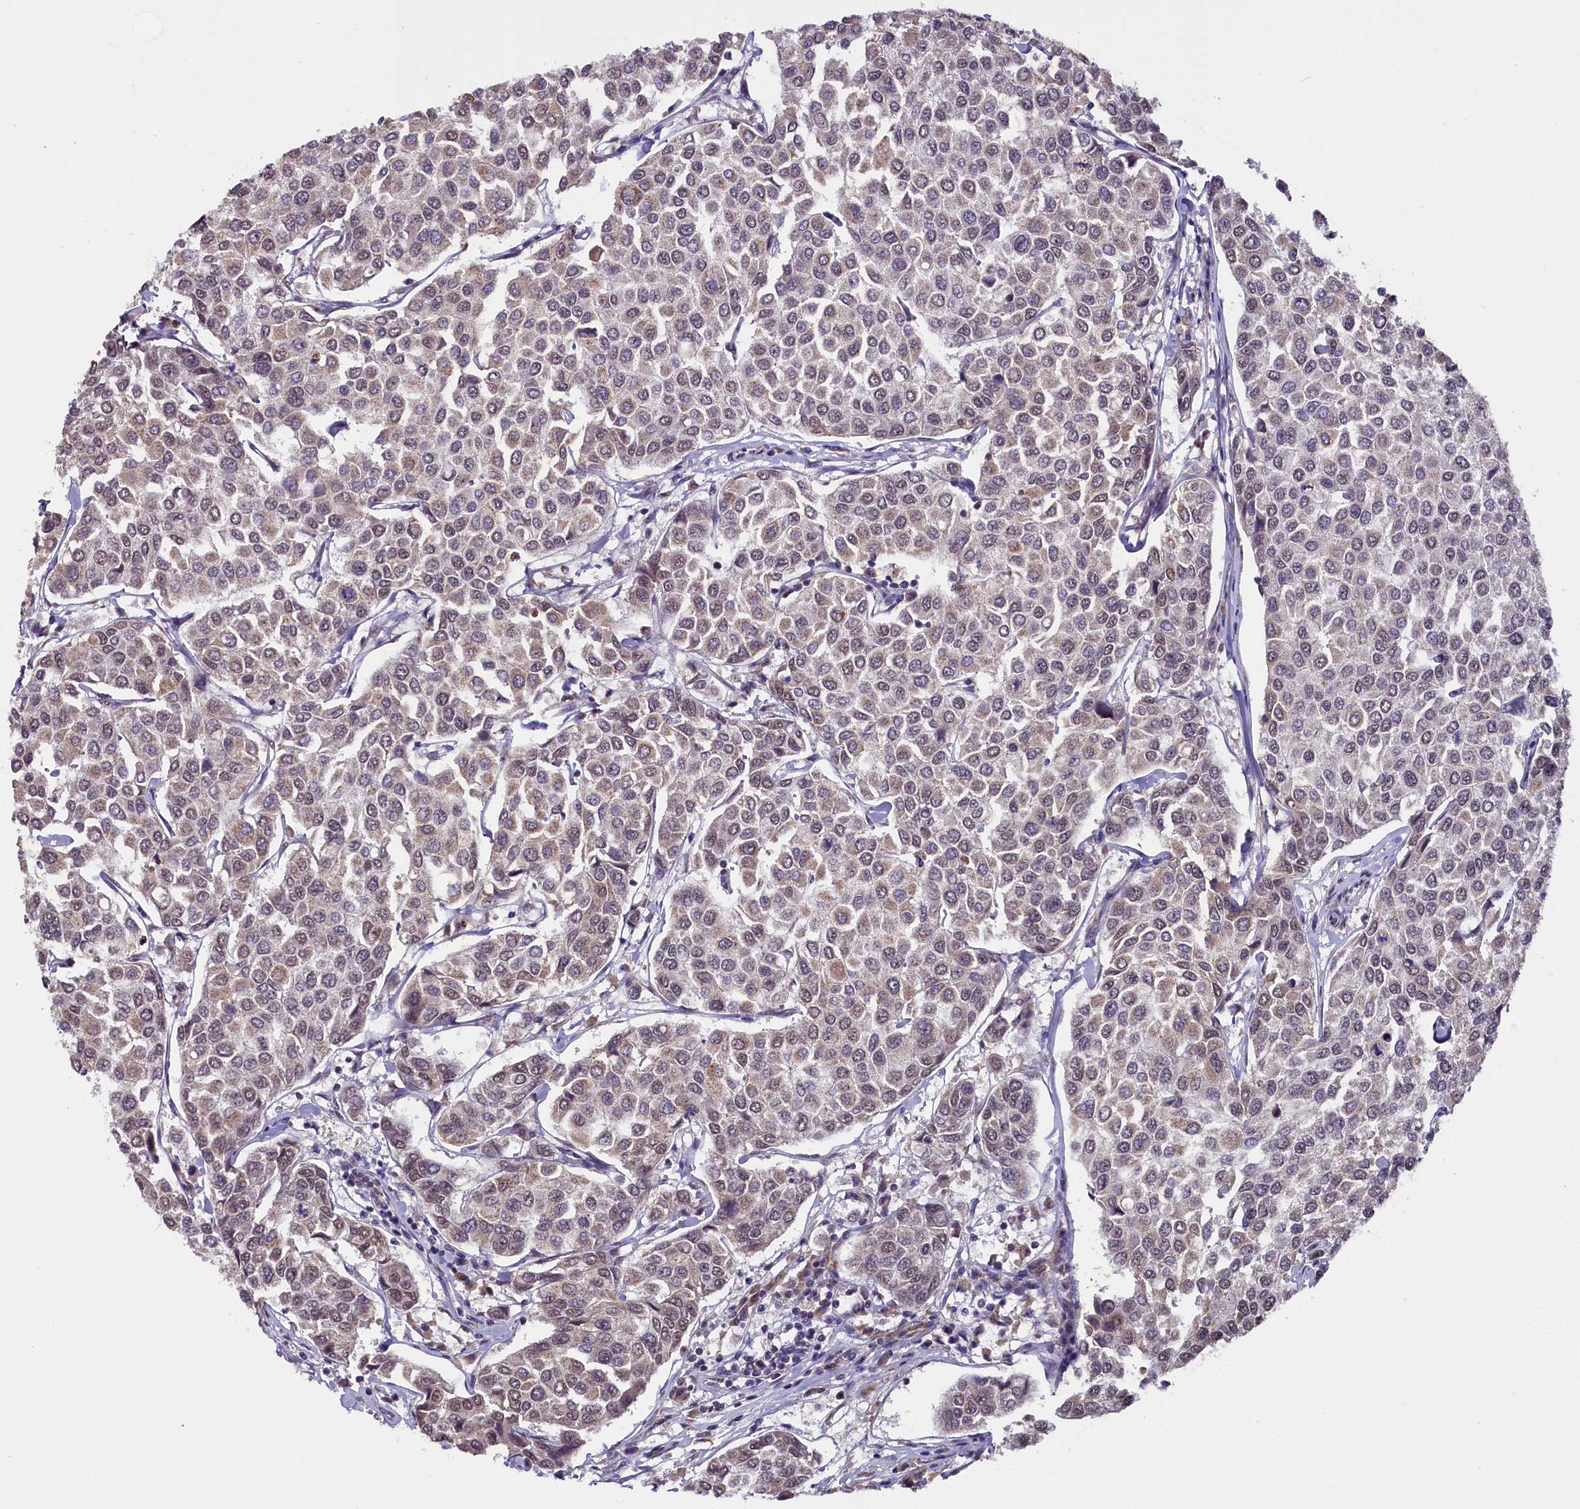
{"staining": {"intensity": "moderate", "quantity": "25%-75%", "location": "cytoplasmic/membranous,nuclear"}, "tissue": "breast cancer", "cell_type": "Tumor cells", "image_type": "cancer", "snomed": [{"axis": "morphology", "description": "Duct carcinoma"}, {"axis": "topography", "description": "Breast"}], "caption": "IHC (DAB) staining of human breast intraductal carcinoma shows moderate cytoplasmic/membranous and nuclear protein staining in approximately 25%-75% of tumor cells.", "gene": "NCBP1", "patient": {"sex": "female", "age": 55}}